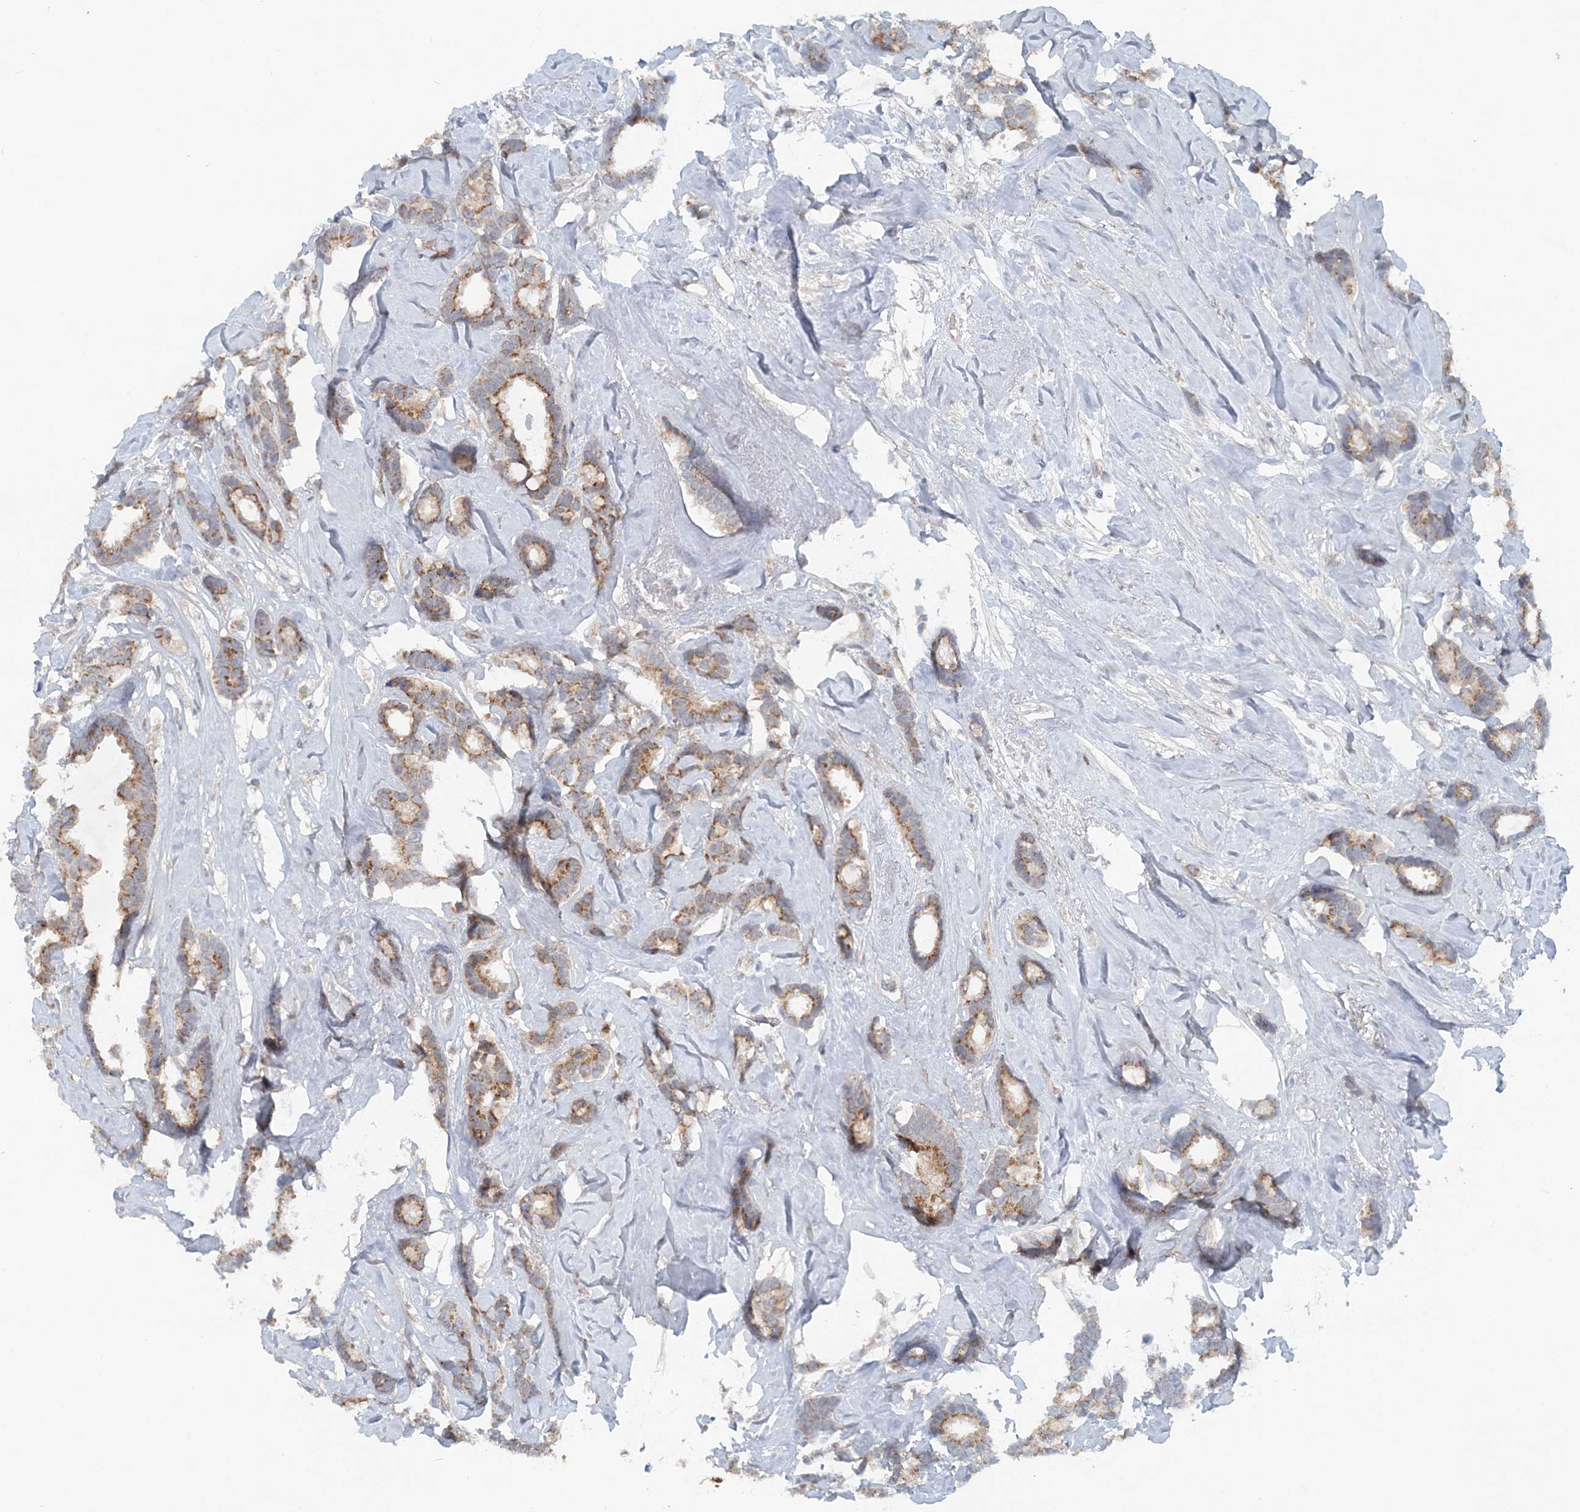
{"staining": {"intensity": "moderate", "quantity": ">75%", "location": "cytoplasmic/membranous"}, "tissue": "breast cancer", "cell_type": "Tumor cells", "image_type": "cancer", "snomed": [{"axis": "morphology", "description": "Duct carcinoma"}, {"axis": "topography", "description": "Breast"}], "caption": "Breast cancer (invasive ductal carcinoma) stained with immunohistochemistry demonstrates moderate cytoplasmic/membranous expression in about >75% of tumor cells. Nuclei are stained in blue.", "gene": "RNF150", "patient": {"sex": "female", "age": 87}}